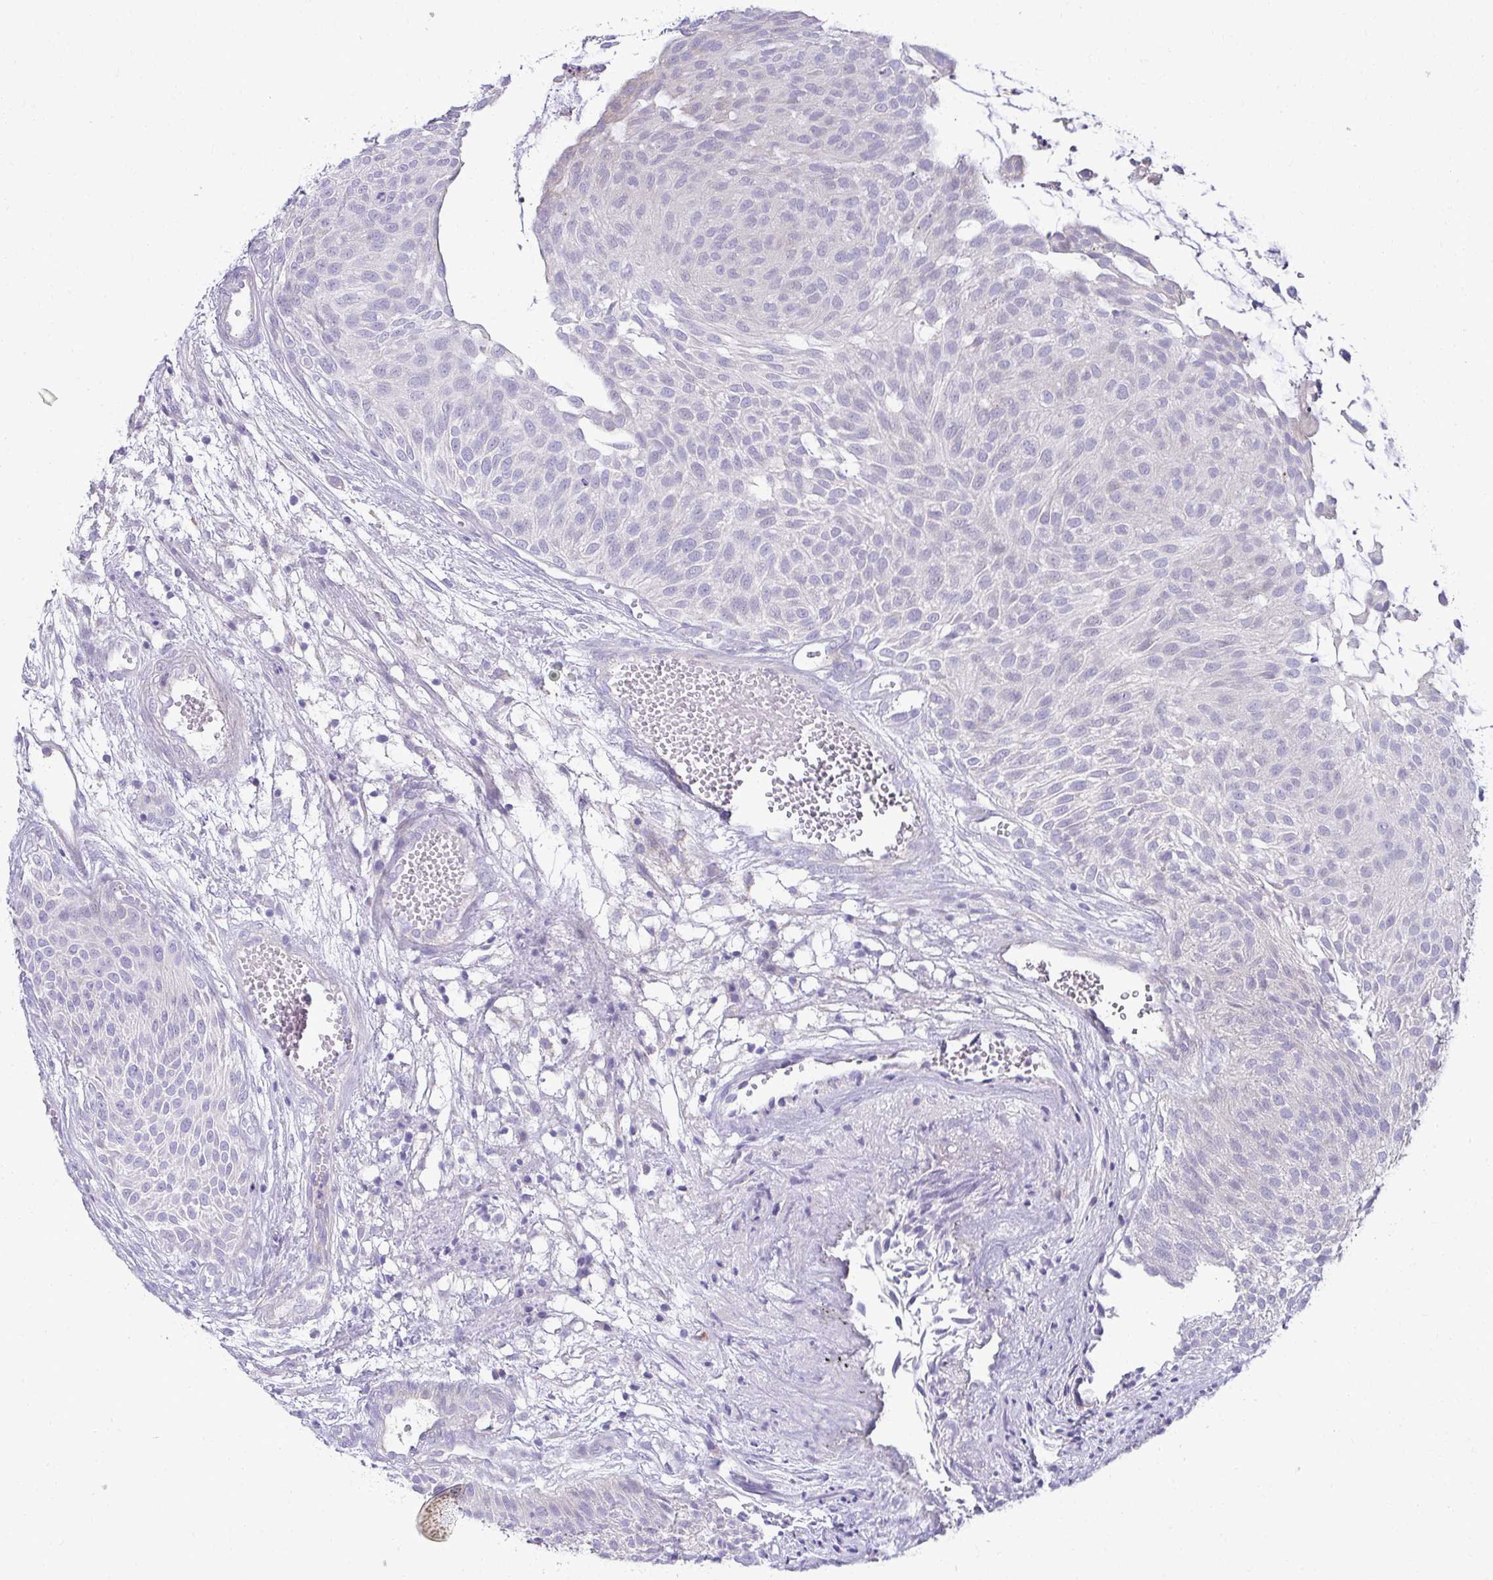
{"staining": {"intensity": "negative", "quantity": "none", "location": "none"}, "tissue": "urothelial cancer", "cell_type": "Tumor cells", "image_type": "cancer", "snomed": [{"axis": "morphology", "description": "Urothelial carcinoma, NOS"}, {"axis": "topography", "description": "Urinary bladder"}], "caption": "High power microscopy image of an immunohistochemistry histopathology image of urothelial cancer, revealing no significant staining in tumor cells.", "gene": "AIG1", "patient": {"sex": "male", "age": 84}}